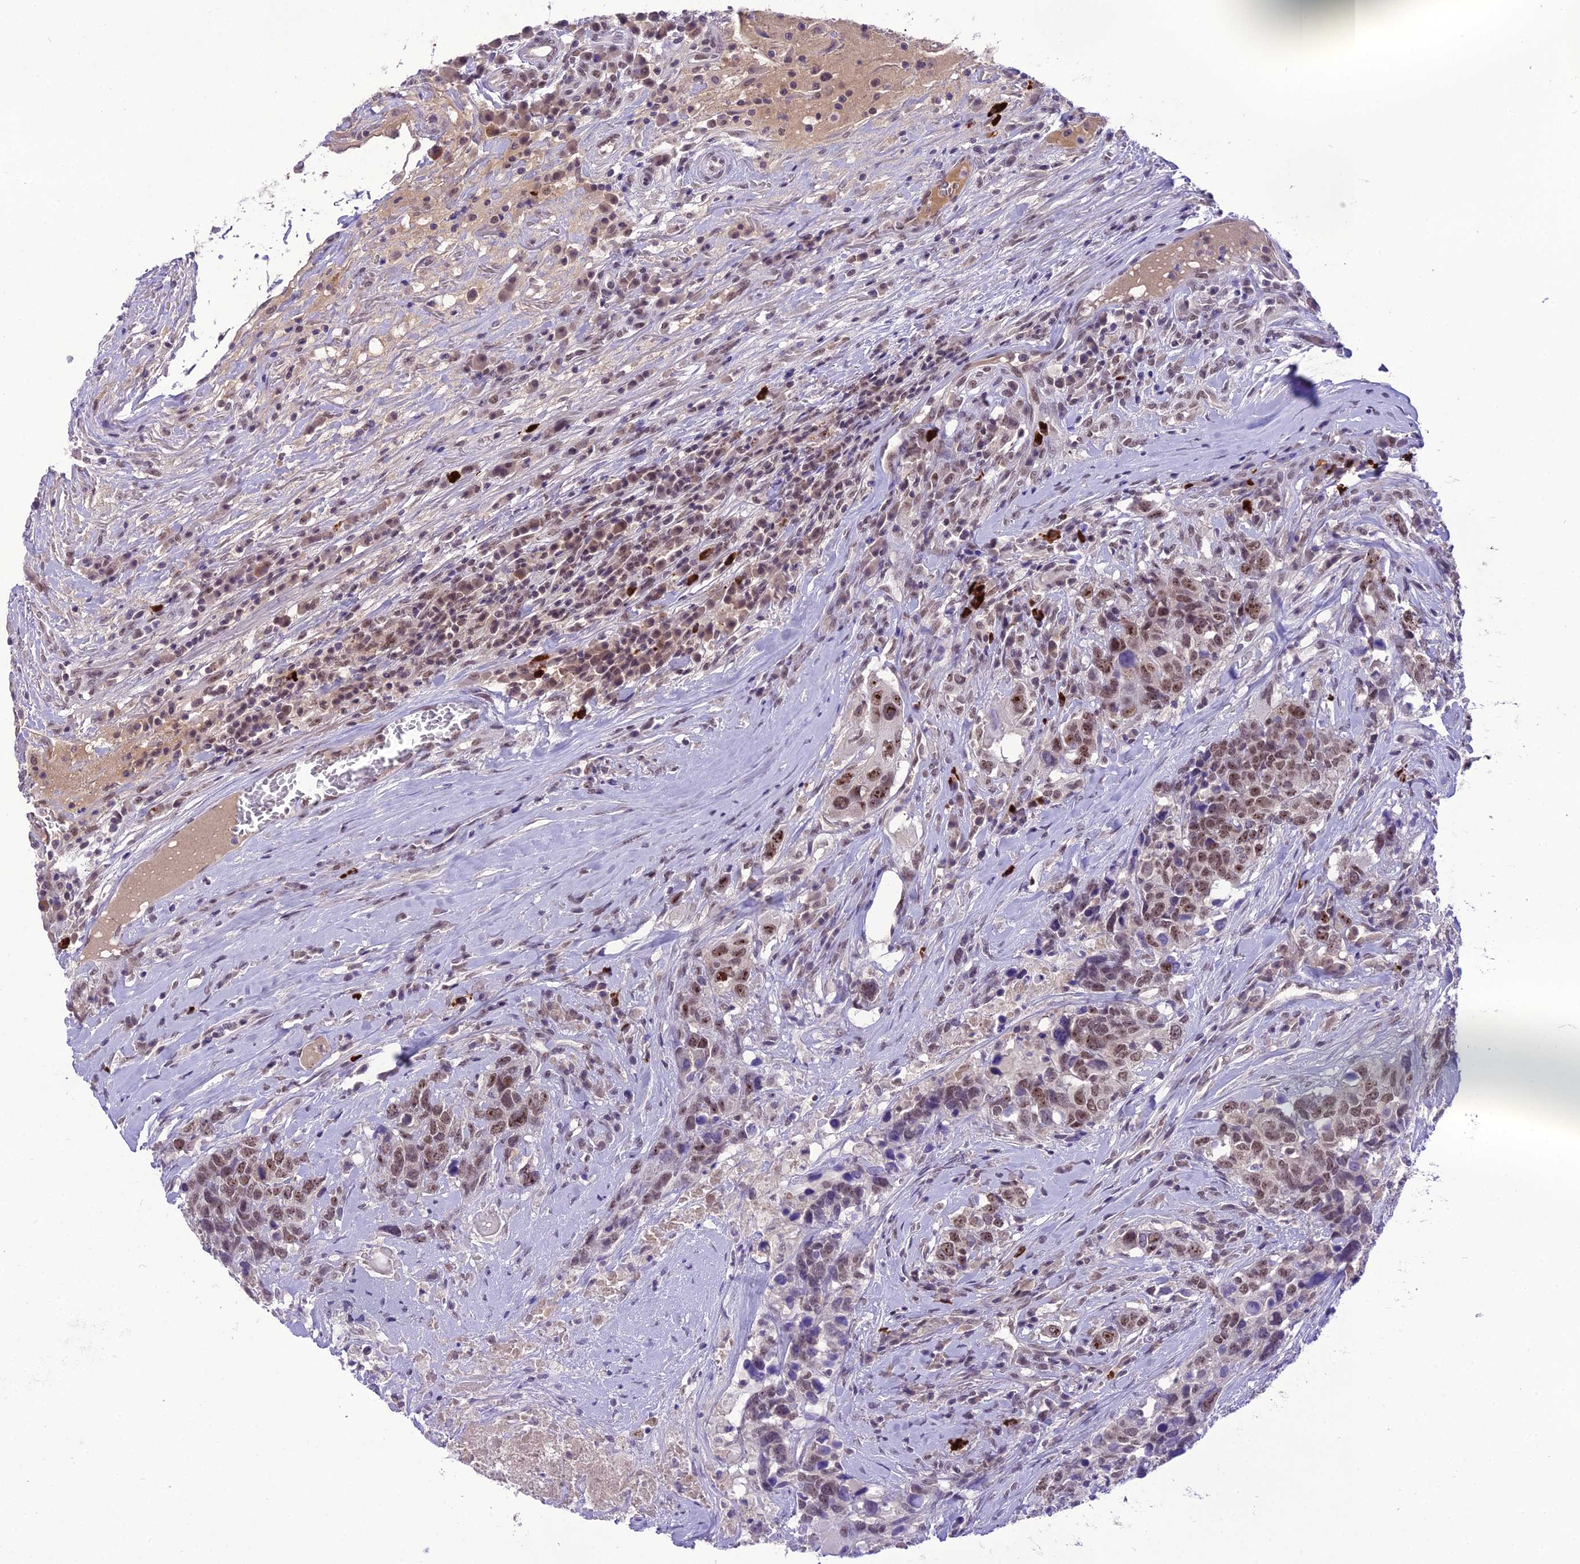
{"staining": {"intensity": "moderate", "quantity": ">75%", "location": "nuclear"}, "tissue": "head and neck cancer", "cell_type": "Tumor cells", "image_type": "cancer", "snomed": [{"axis": "morphology", "description": "Squamous cell carcinoma, NOS"}, {"axis": "topography", "description": "Head-Neck"}], "caption": "Tumor cells reveal moderate nuclear expression in about >75% of cells in squamous cell carcinoma (head and neck).", "gene": "SH3RF3", "patient": {"sex": "male", "age": 66}}